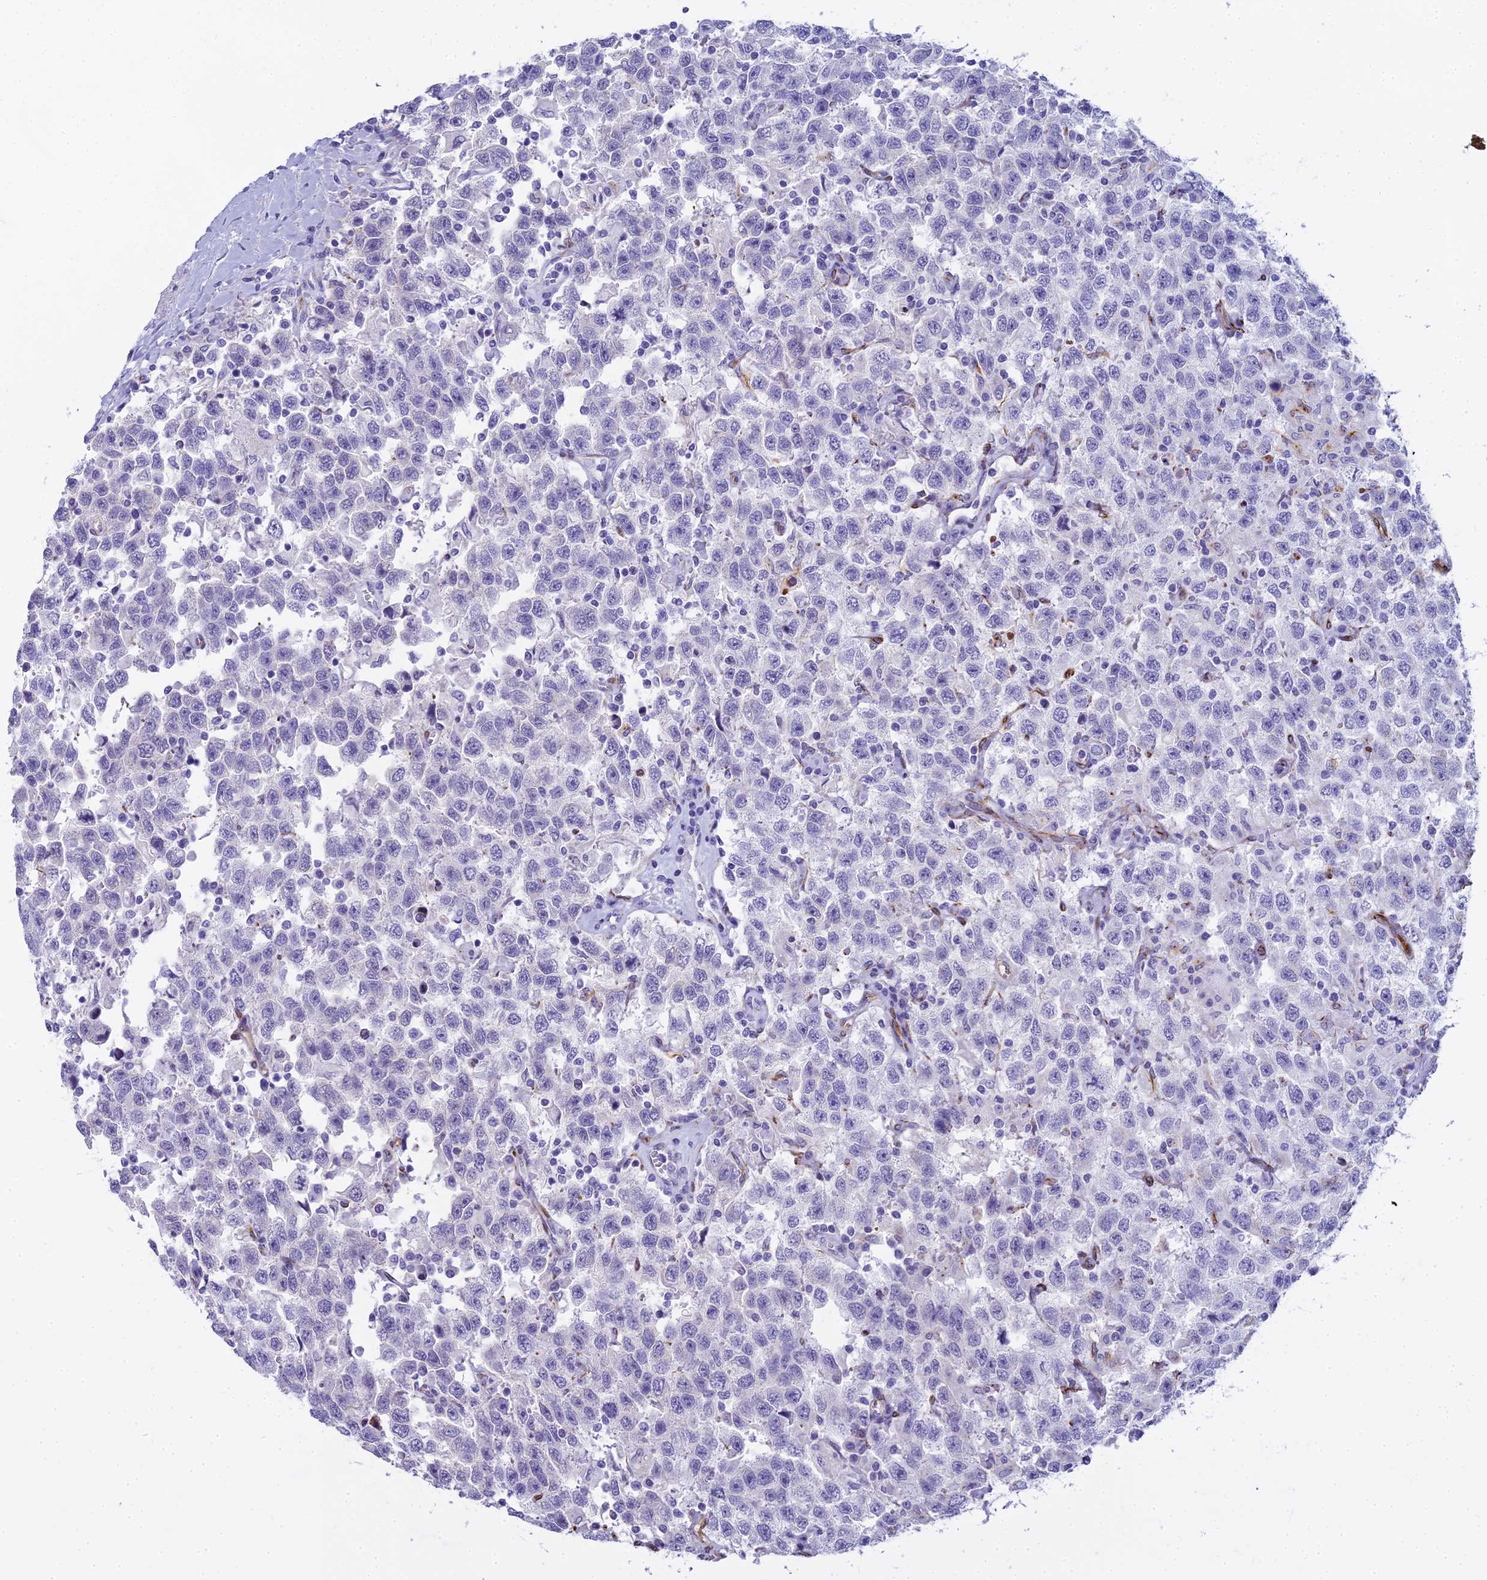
{"staining": {"intensity": "moderate", "quantity": "<25%", "location": "cytoplasmic/membranous"}, "tissue": "testis cancer", "cell_type": "Tumor cells", "image_type": "cancer", "snomed": [{"axis": "morphology", "description": "Seminoma, NOS"}, {"axis": "topography", "description": "Testis"}], "caption": "A brown stain shows moderate cytoplasmic/membranous expression of a protein in human testis cancer tumor cells.", "gene": "EVI2A", "patient": {"sex": "male", "age": 41}}